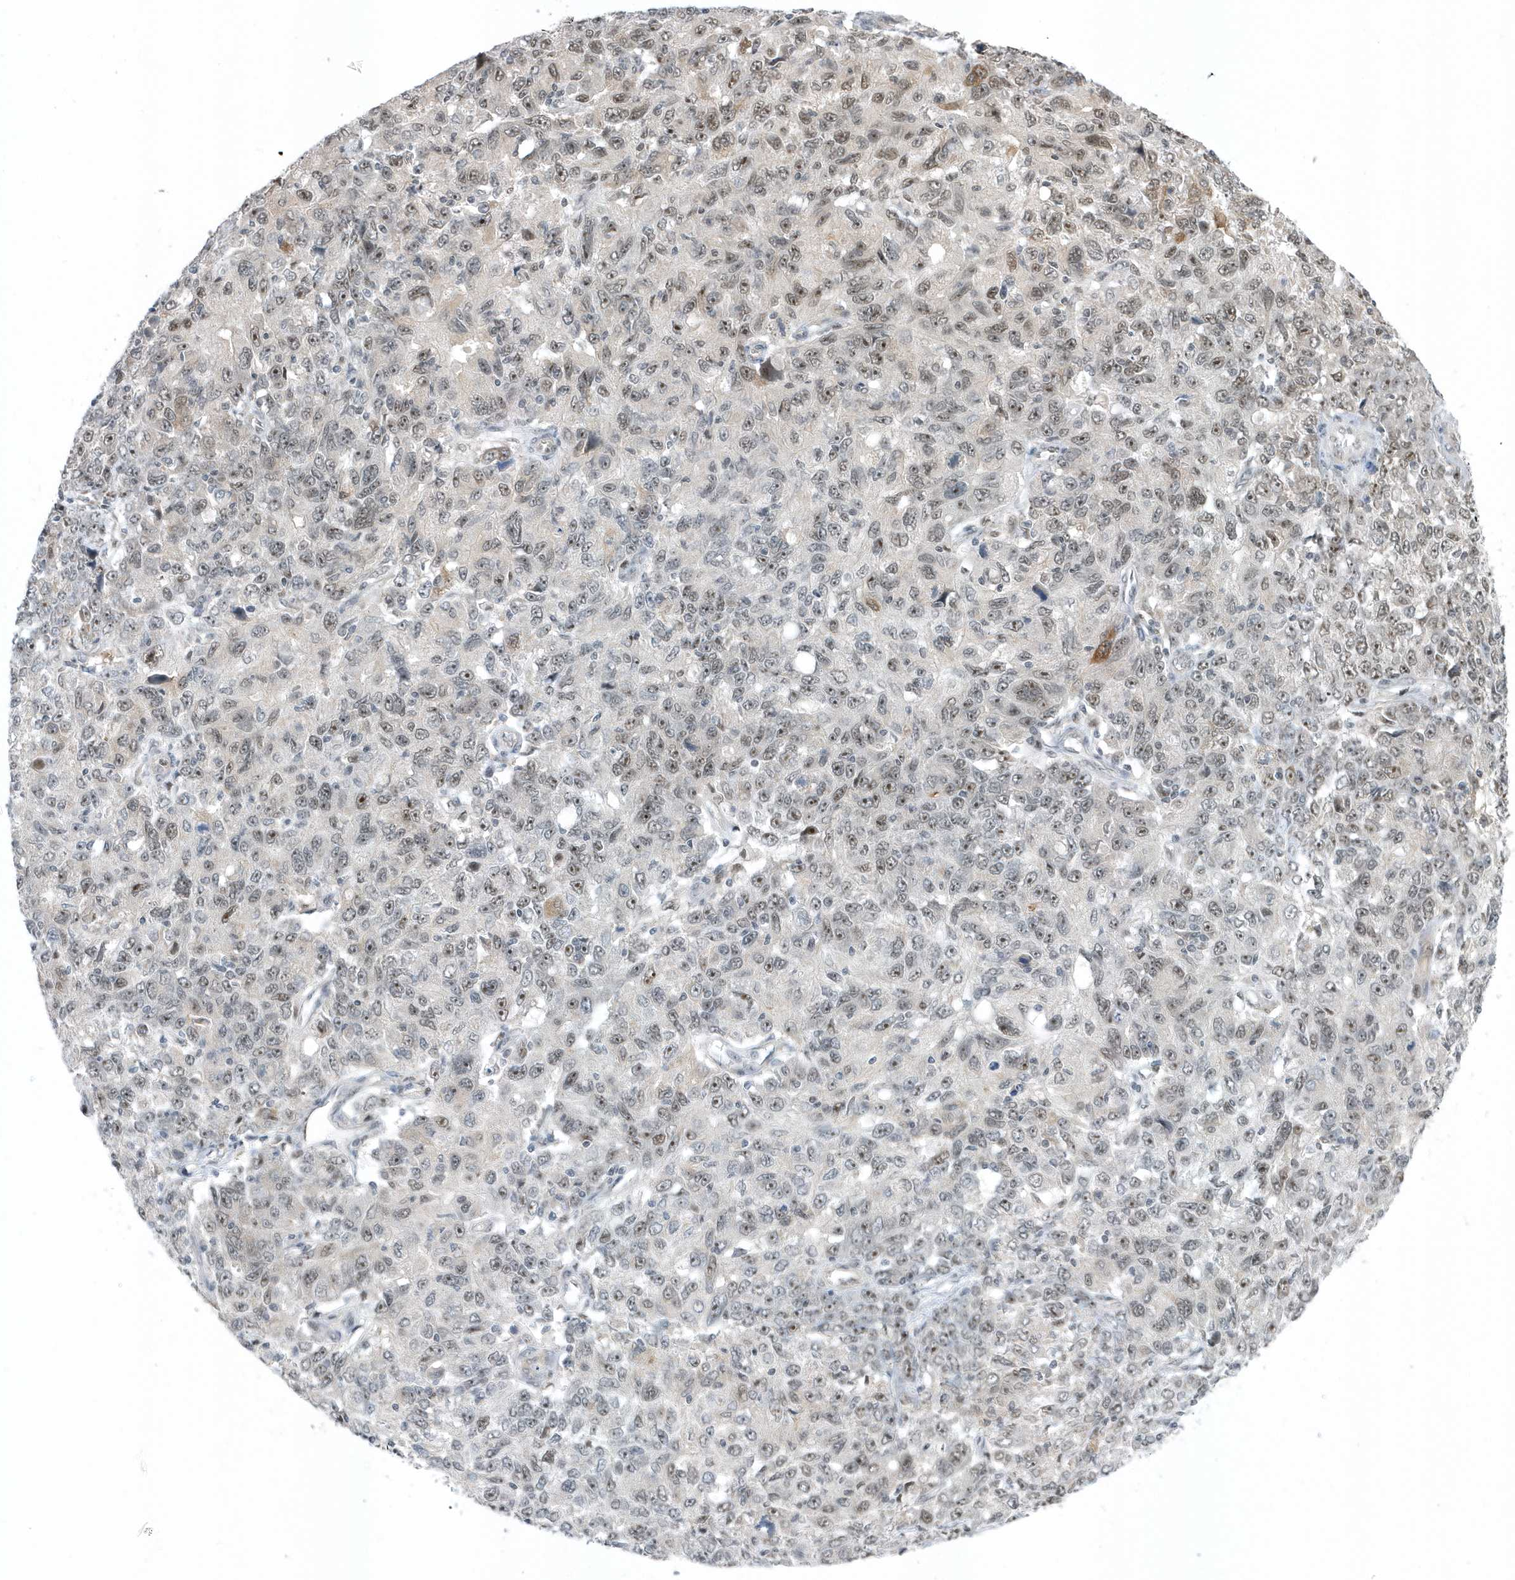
{"staining": {"intensity": "weak", "quantity": "25%-75%", "location": "nuclear"}, "tissue": "ovarian cancer", "cell_type": "Tumor cells", "image_type": "cancer", "snomed": [{"axis": "morphology", "description": "Carcinoma, endometroid"}, {"axis": "topography", "description": "Ovary"}], "caption": "IHC staining of ovarian cancer, which shows low levels of weak nuclear expression in approximately 25%-75% of tumor cells indicating weak nuclear protein positivity. The staining was performed using DAB (3,3'-diaminobenzidine) (brown) for protein detection and nuclei were counterstained in hematoxylin (blue).", "gene": "ZNF740", "patient": {"sex": "female", "age": 42}}